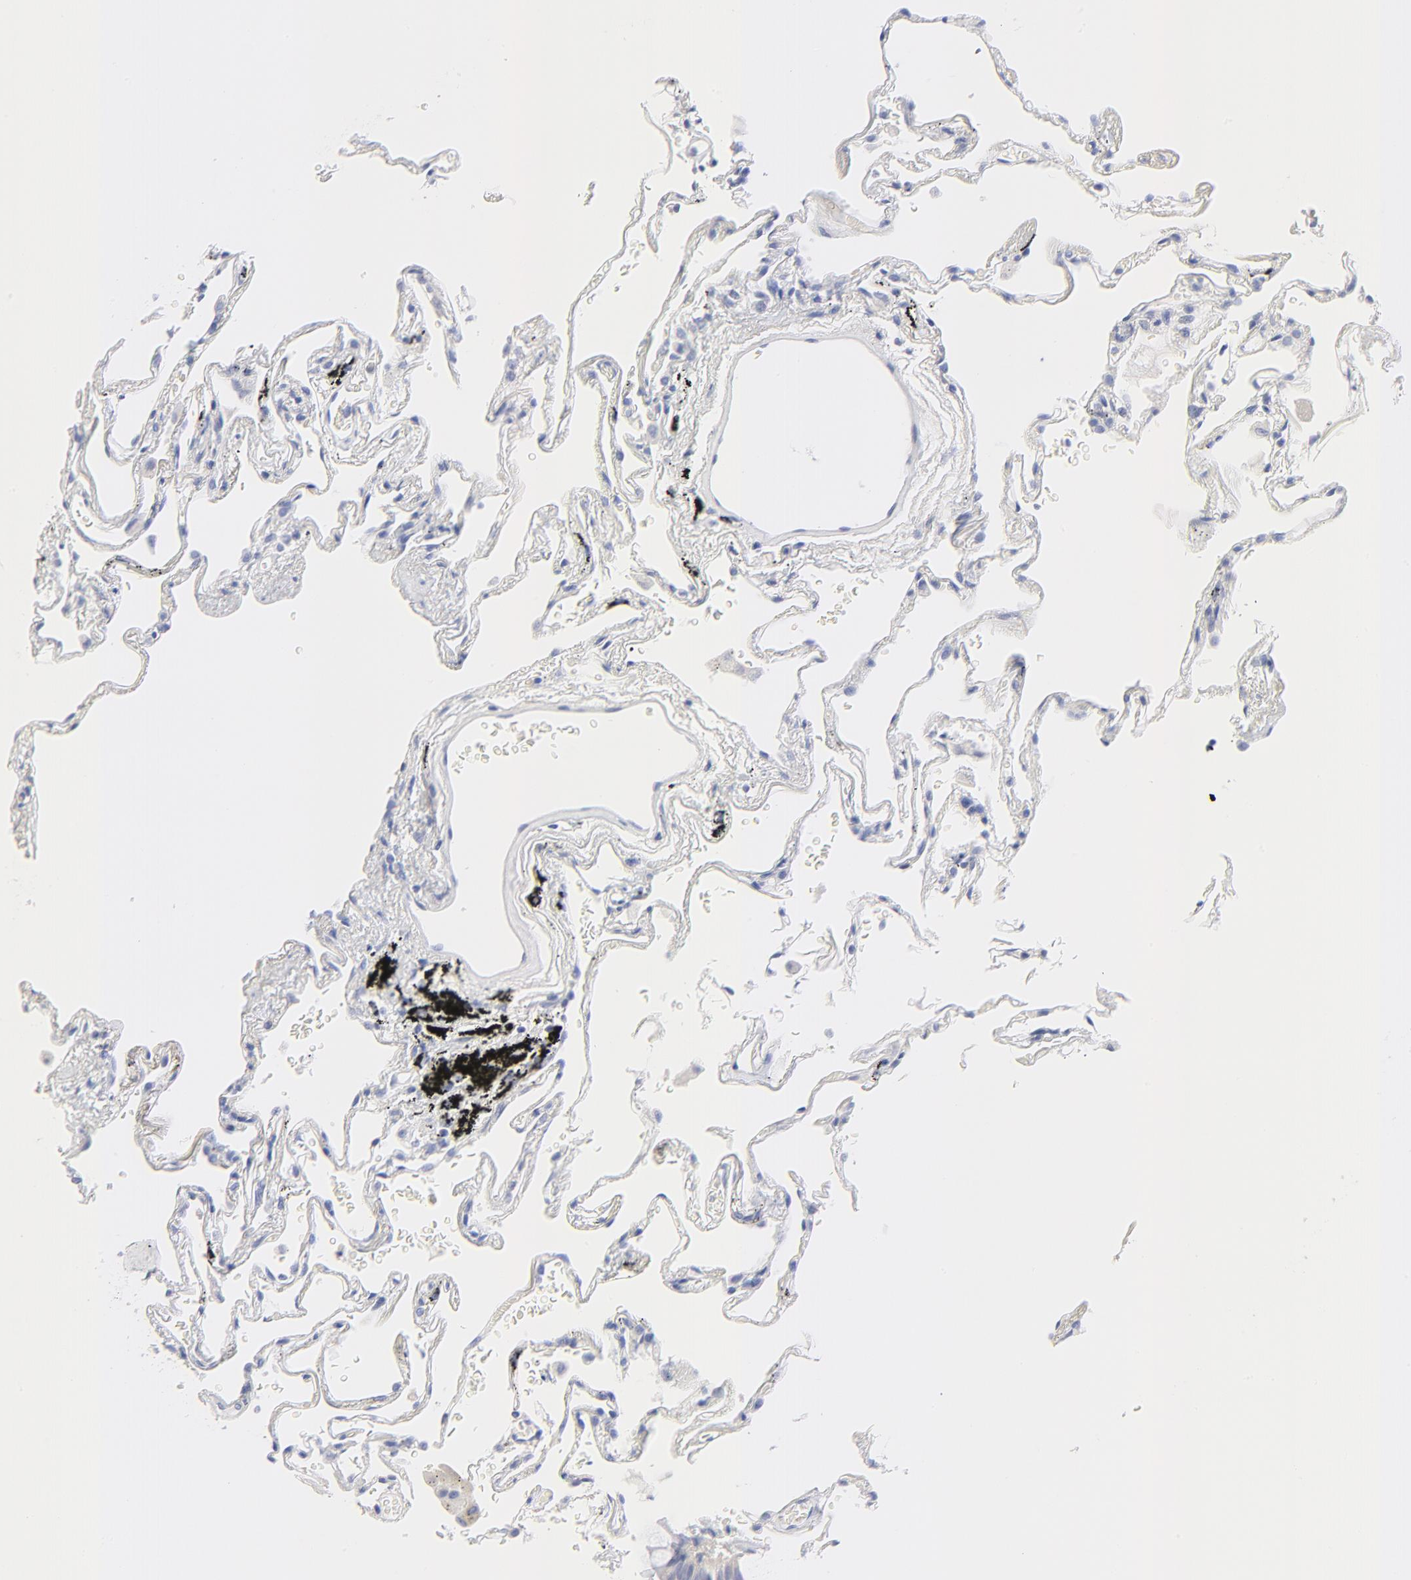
{"staining": {"intensity": "negative", "quantity": "none", "location": "none"}, "tissue": "lung", "cell_type": "Alveolar cells", "image_type": "normal", "snomed": [{"axis": "morphology", "description": "Normal tissue, NOS"}, {"axis": "morphology", "description": "Inflammation, NOS"}, {"axis": "topography", "description": "Lung"}], "caption": "High power microscopy histopathology image of an immunohistochemistry image of normal lung, revealing no significant positivity in alveolar cells. (DAB IHC with hematoxylin counter stain).", "gene": "PSD3", "patient": {"sex": "male", "age": 69}}